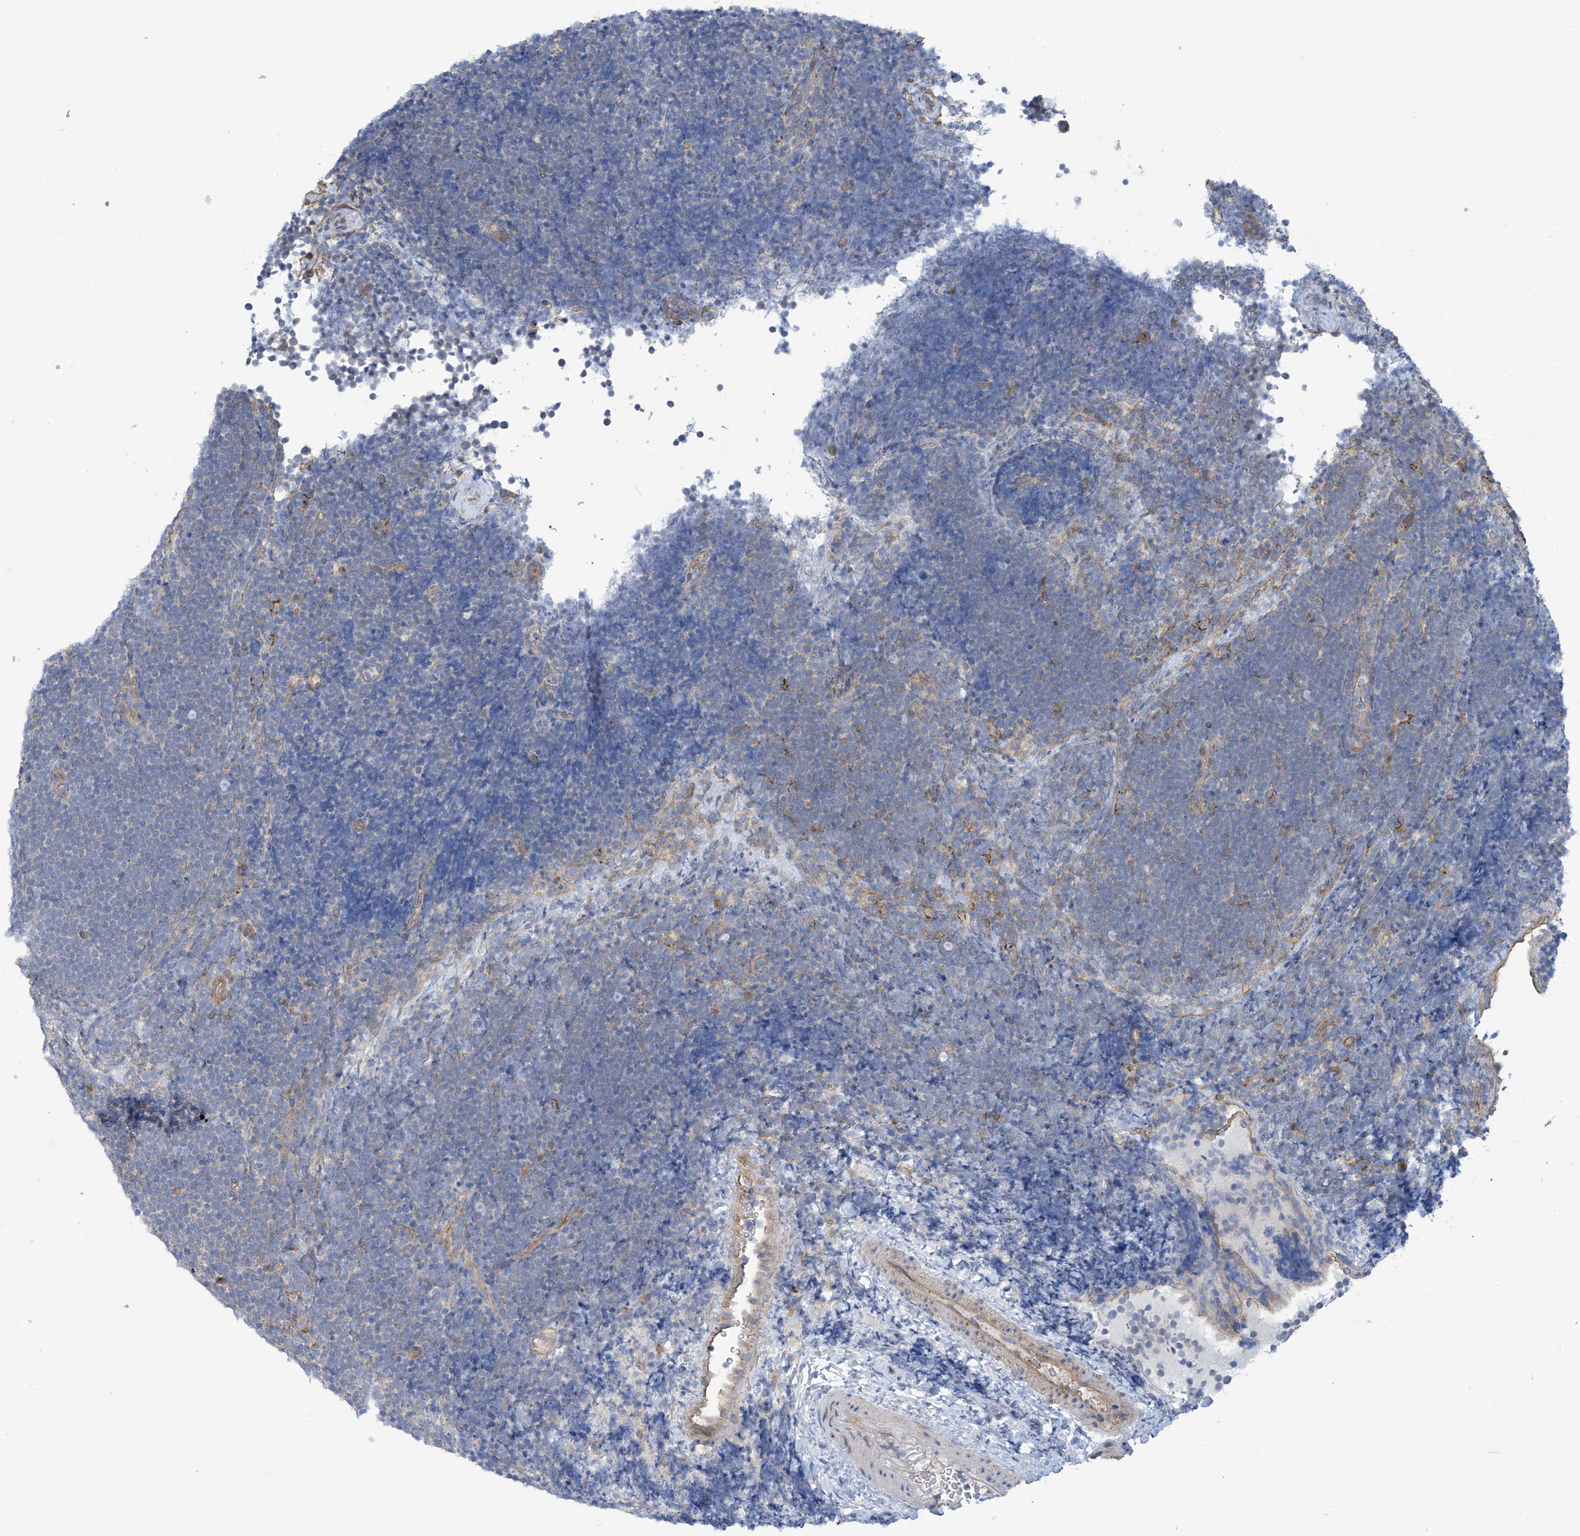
{"staining": {"intensity": "negative", "quantity": "none", "location": "none"}, "tissue": "lymphoma", "cell_type": "Tumor cells", "image_type": "cancer", "snomed": [{"axis": "morphology", "description": "Malignant lymphoma, non-Hodgkin's type, High grade"}, {"axis": "topography", "description": "Lymph node"}], "caption": "Immunohistochemical staining of high-grade malignant lymphoma, non-Hodgkin's type reveals no significant positivity in tumor cells.", "gene": "ADAT2", "patient": {"sex": "male", "age": 13}}